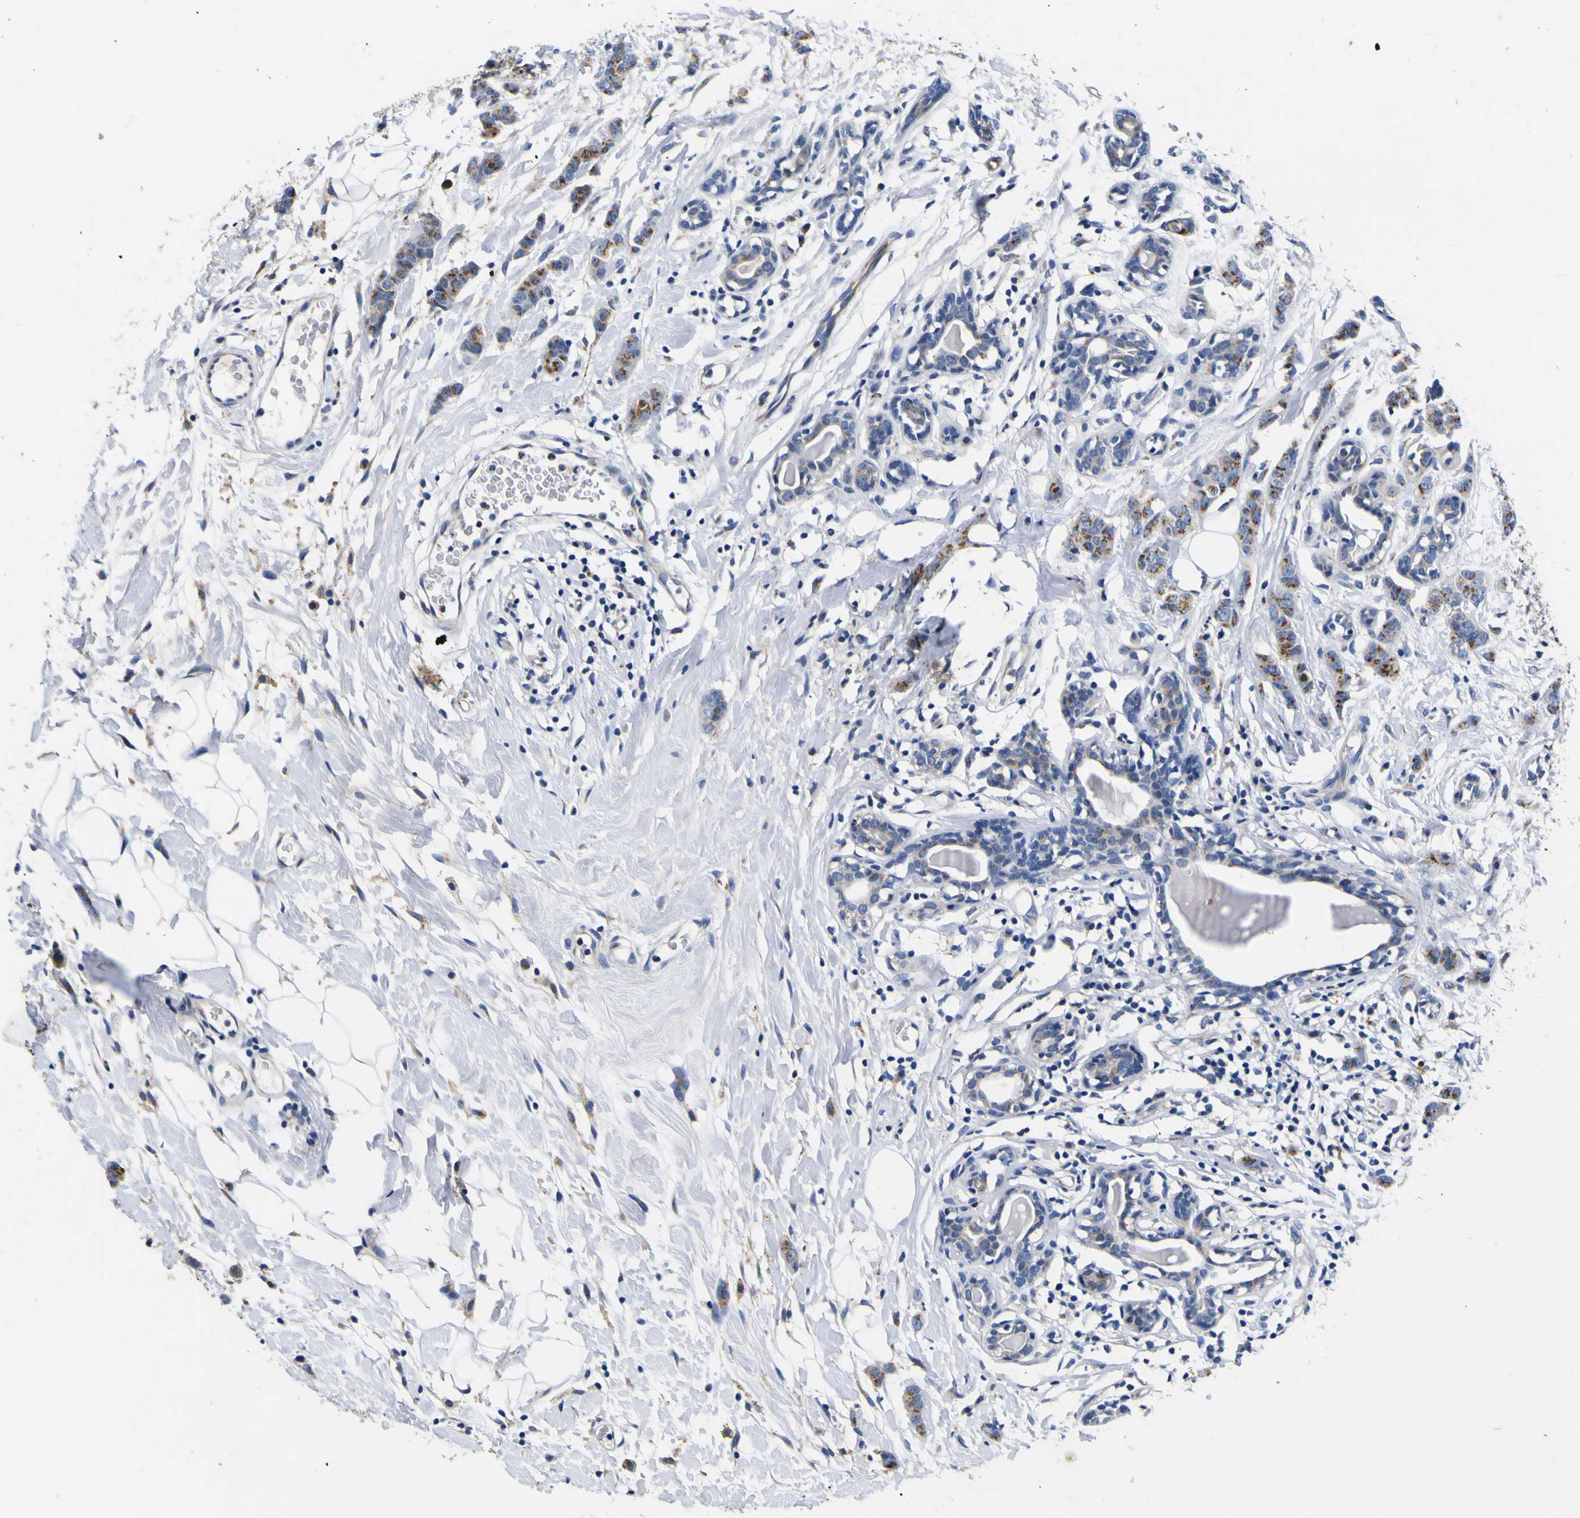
{"staining": {"intensity": "moderate", "quantity": ">75%", "location": "cytoplasmic/membranous"}, "tissue": "breast cancer", "cell_type": "Tumor cells", "image_type": "cancer", "snomed": [{"axis": "morphology", "description": "Normal tissue, NOS"}, {"axis": "morphology", "description": "Duct carcinoma"}, {"axis": "topography", "description": "Breast"}], "caption": "Protein staining displays moderate cytoplasmic/membranous expression in approximately >75% of tumor cells in breast cancer. The staining was performed using DAB, with brown indicating positive protein expression. Nuclei are stained blue with hematoxylin.", "gene": "COA1", "patient": {"sex": "female", "age": 40}}